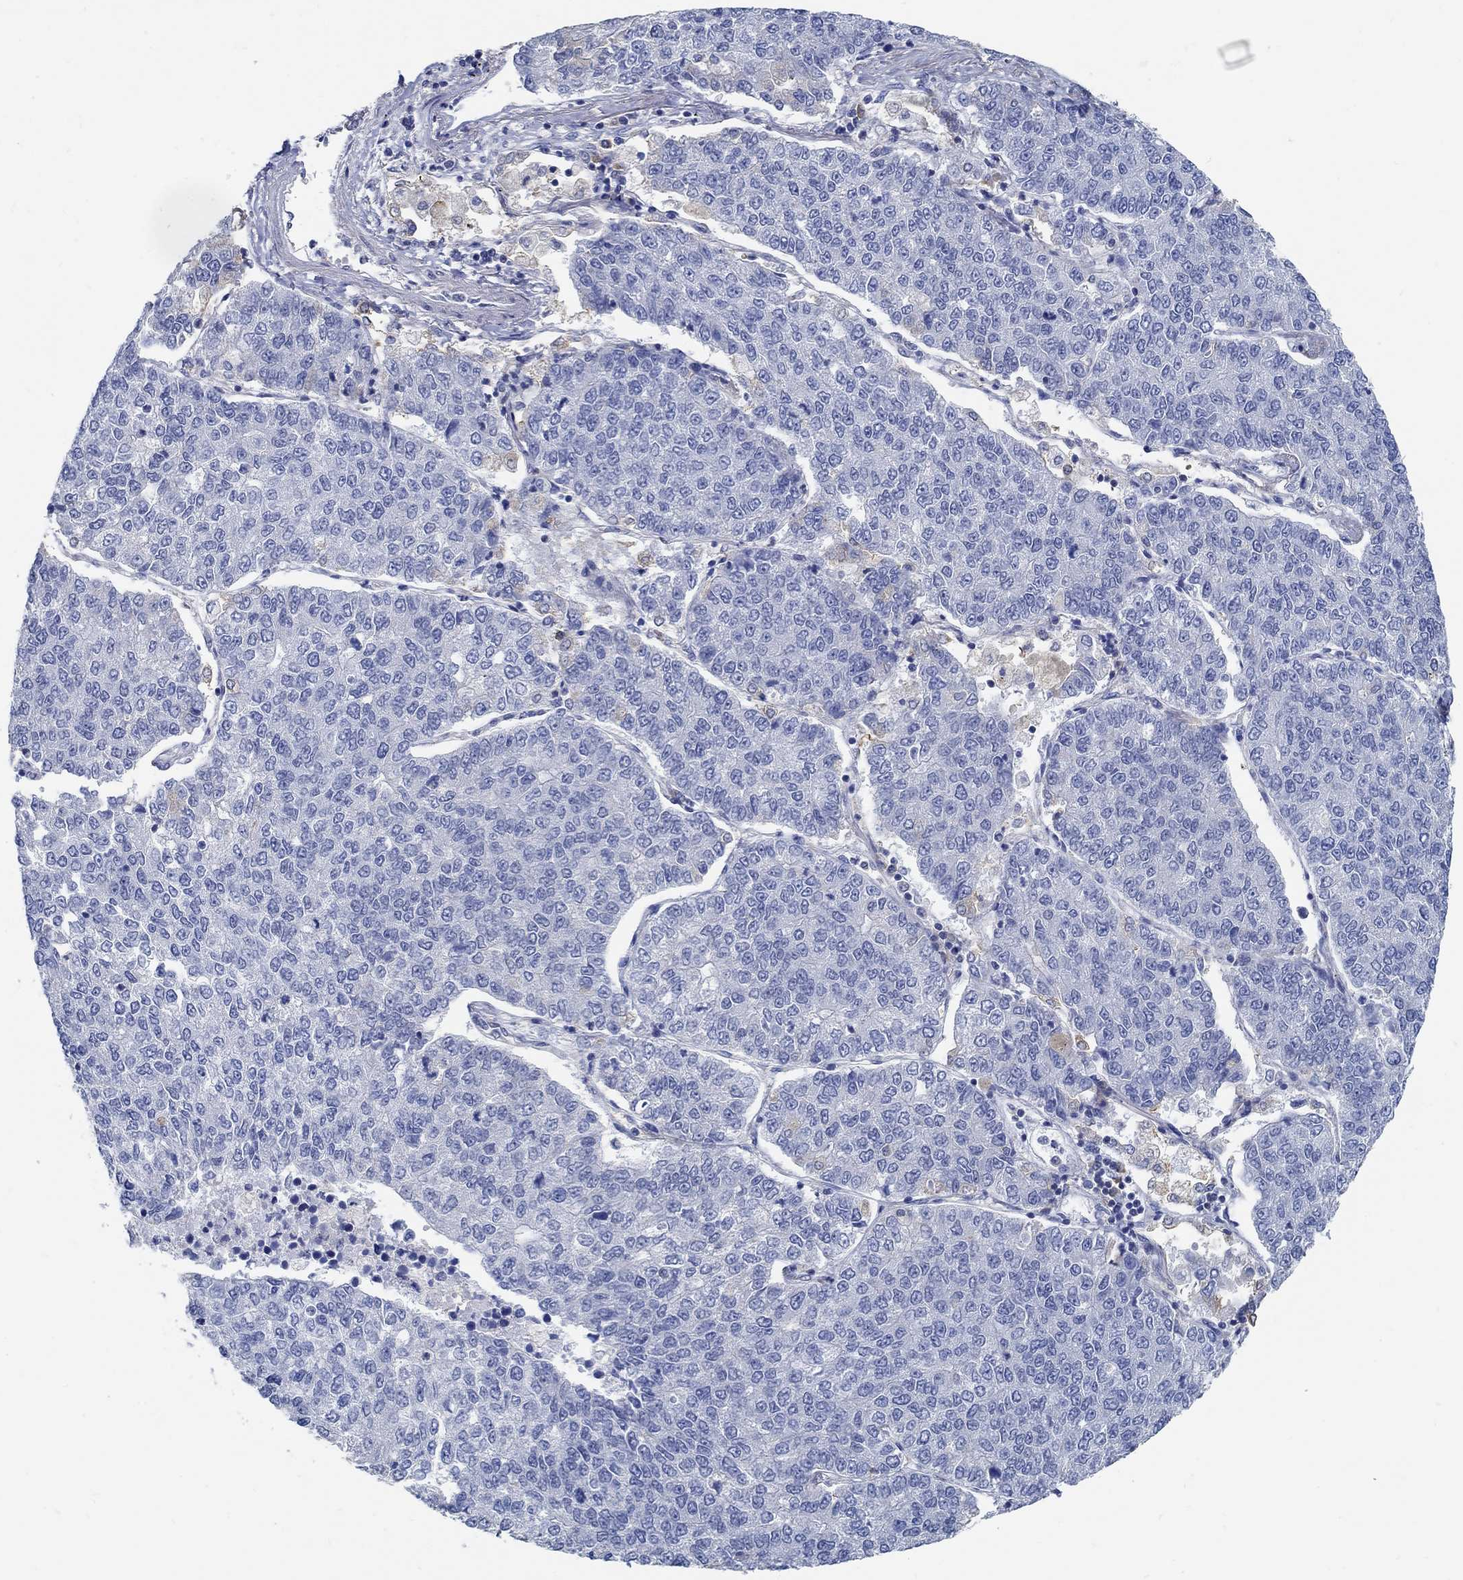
{"staining": {"intensity": "negative", "quantity": "none", "location": "none"}, "tissue": "lung cancer", "cell_type": "Tumor cells", "image_type": "cancer", "snomed": [{"axis": "morphology", "description": "Adenocarcinoma, NOS"}, {"axis": "topography", "description": "Lung"}], "caption": "Immunohistochemical staining of human lung adenocarcinoma exhibits no significant expression in tumor cells.", "gene": "PCDH11X", "patient": {"sex": "male", "age": 49}}